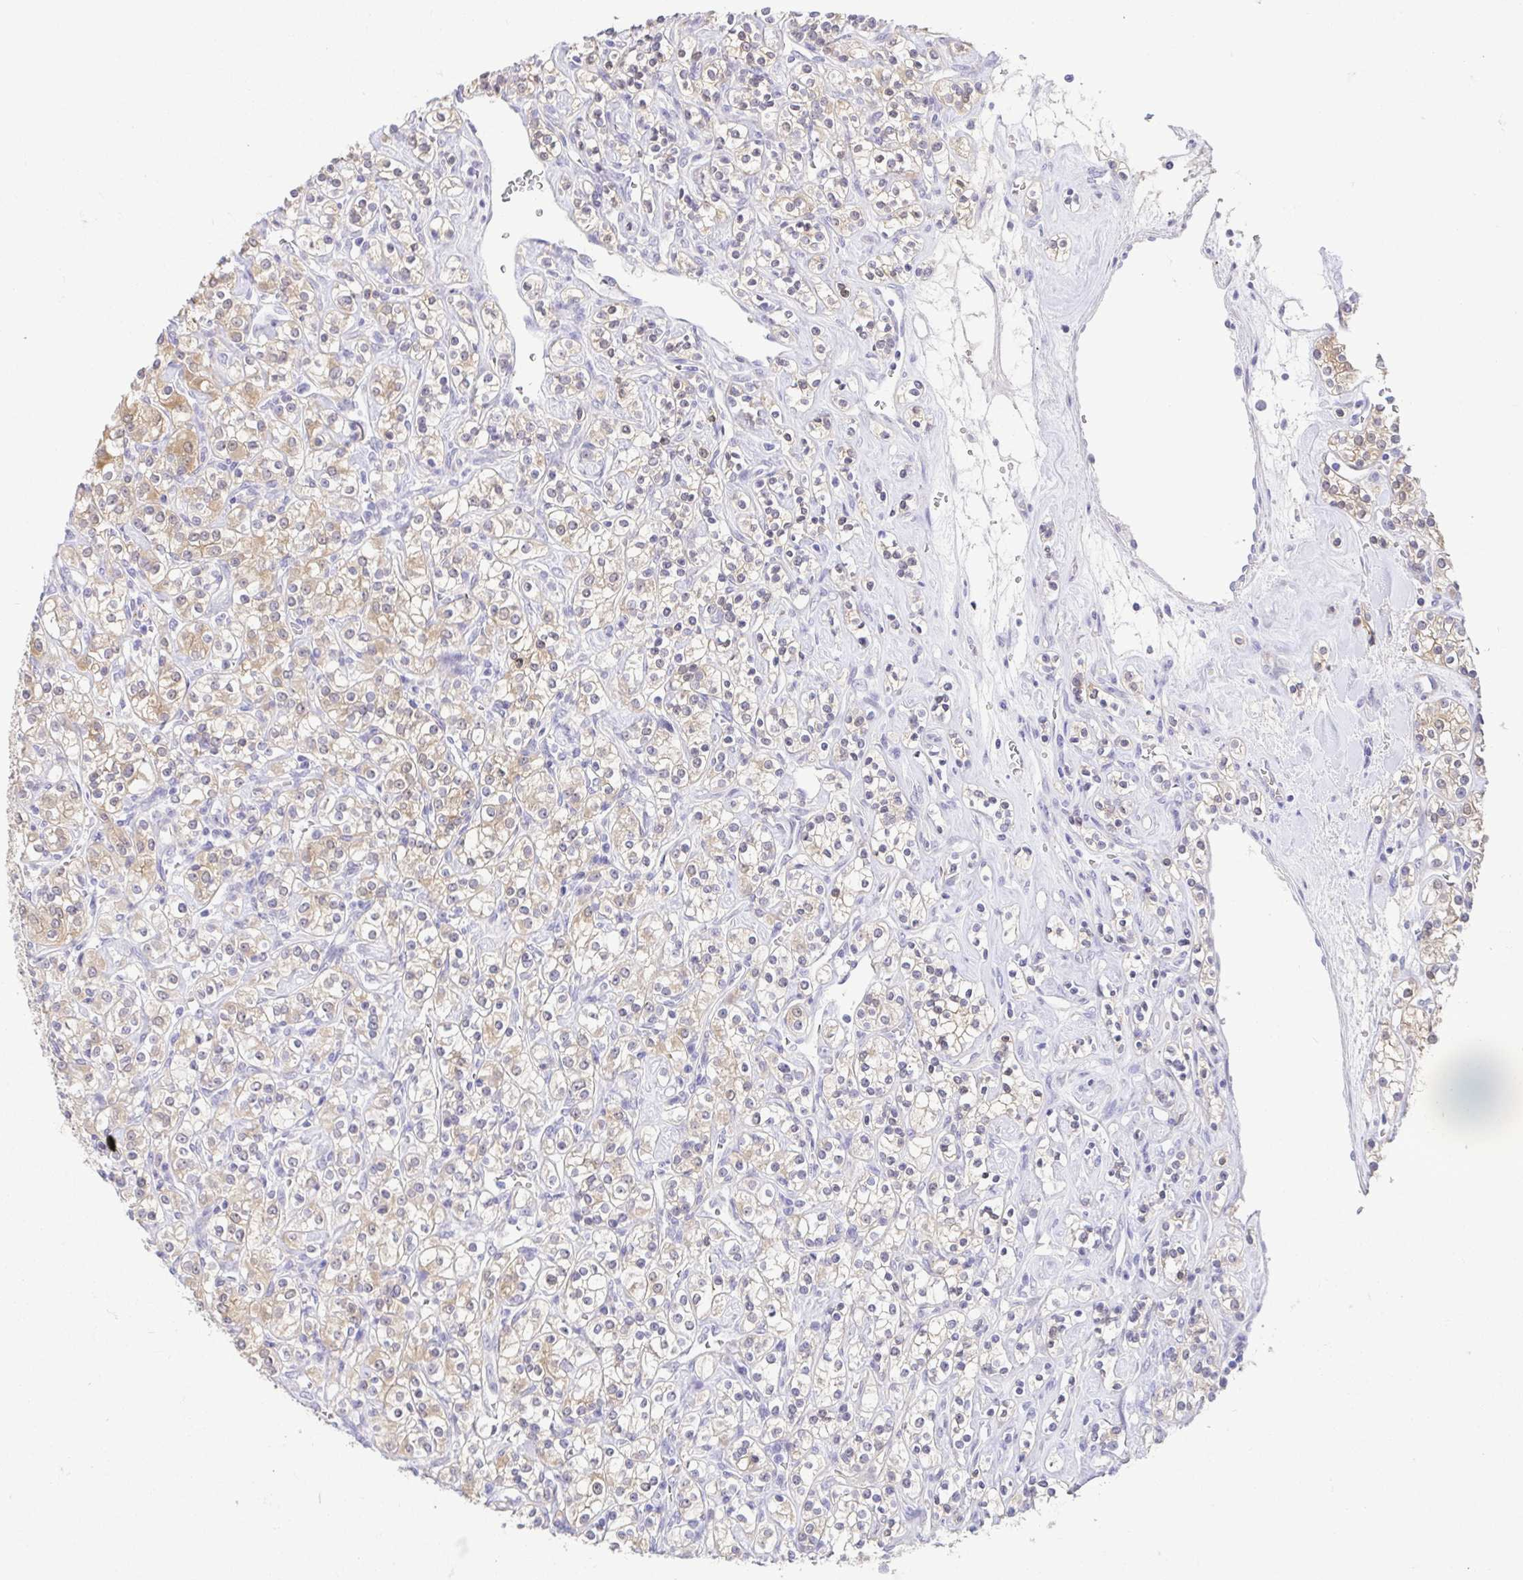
{"staining": {"intensity": "weak", "quantity": "25%-75%", "location": "cytoplasmic/membranous"}, "tissue": "renal cancer", "cell_type": "Tumor cells", "image_type": "cancer", "snomed": [{"axis": "morphology", "description": "Adenocarcinoma, NOS"}, {"axis": "topography", "description": "Kidney"}], "caption": "Adenocarcinoma (renal) tissue demonstrates weak cytoplasmic/membranous expression in approximately 25%-75% of tumor cells (Brightfield microscopy of DAB IHC at high magnification).", "gene": "FABP3", "patient": {"sex": "male", "age": 77}}